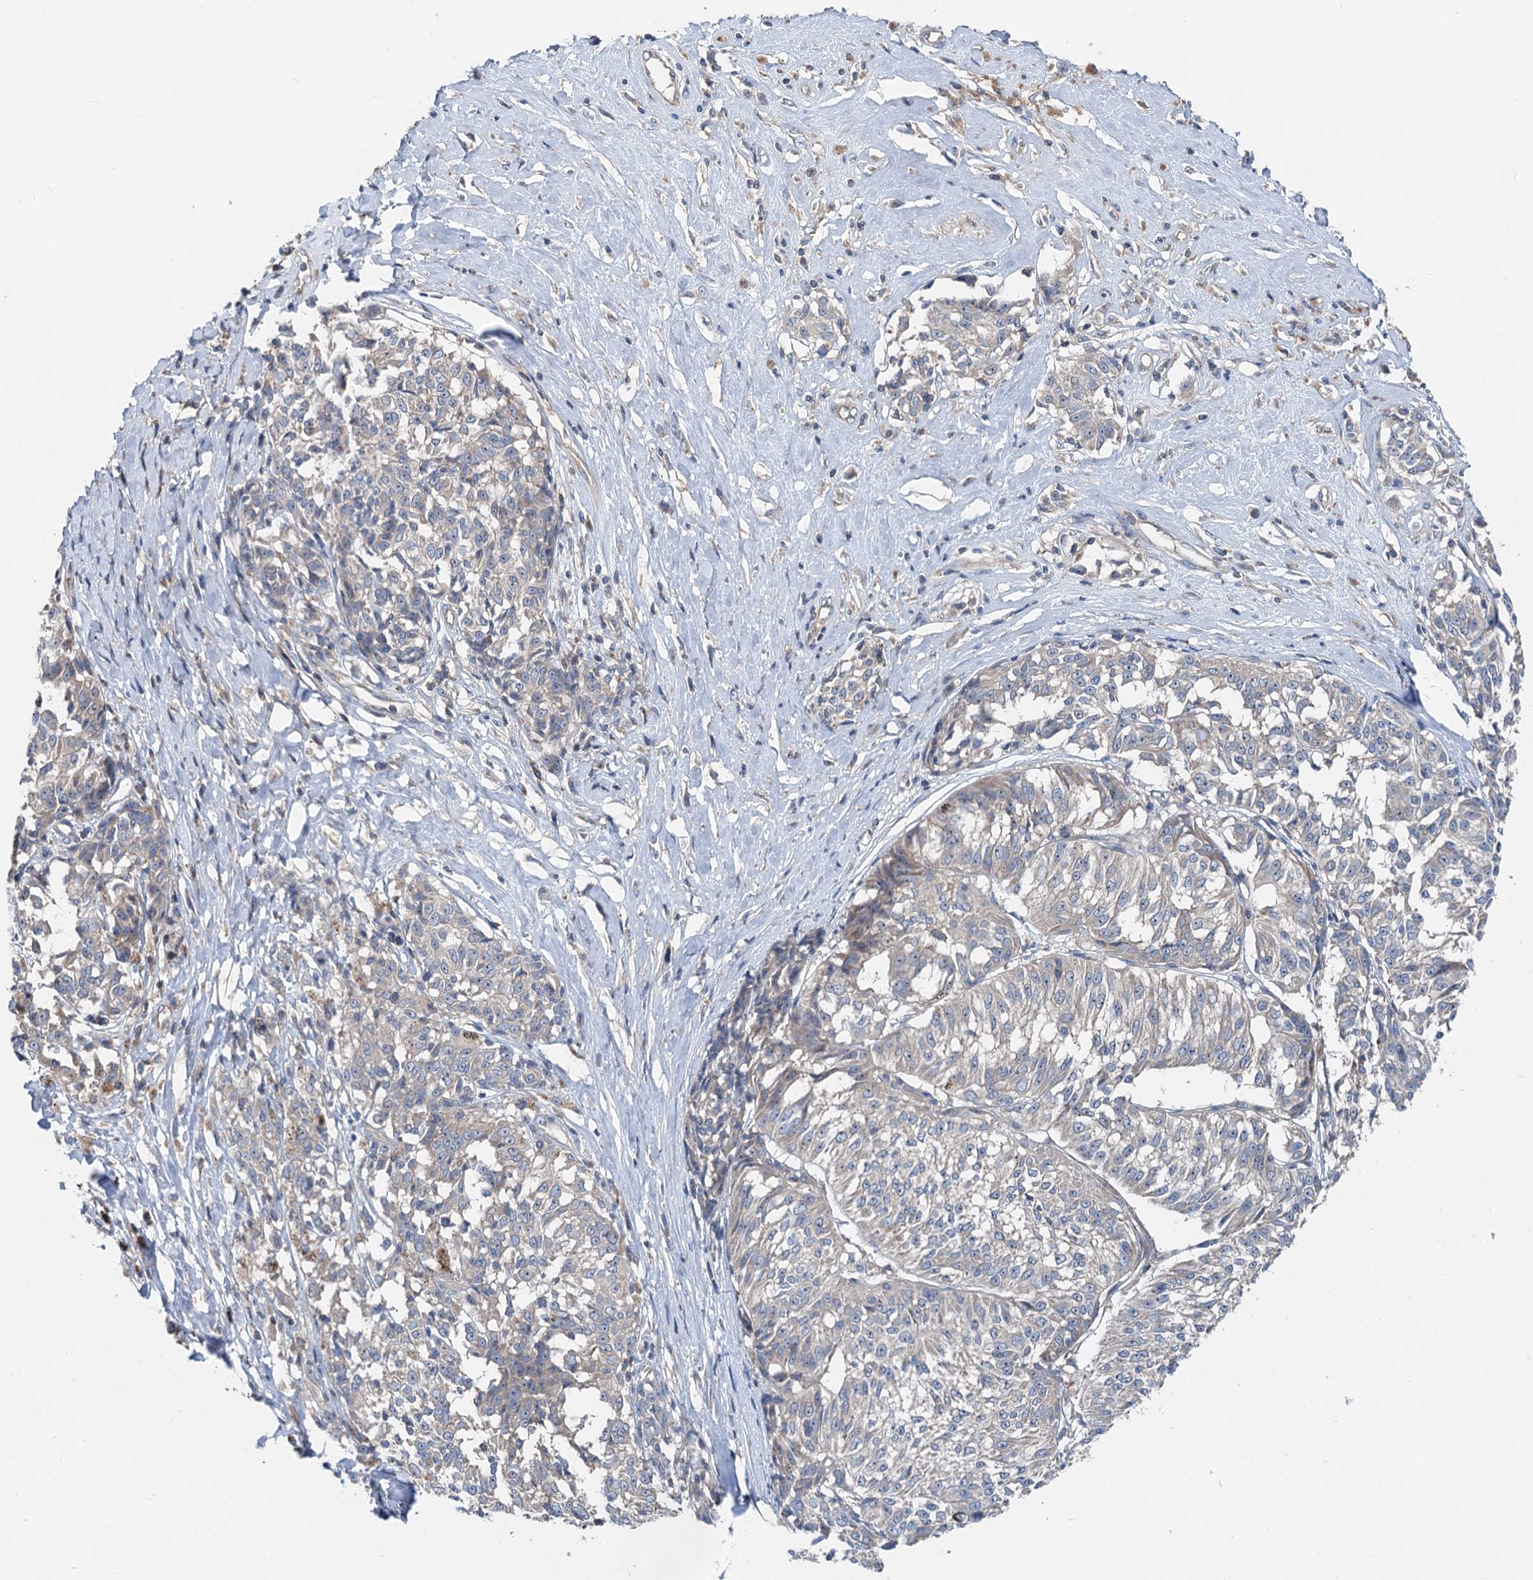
{"staining": {"intensity": "negative", "quantity": "none", "location": "none"}, "tissue": "melanoma", "cell_type": "Tumor cells", "image_type": "cancer", "snomed": [{"axis": "morphology", "description": "Malignant melanoma, NOS"}, {"axis": "topography", "description": "Skin"}], "caption": "A high-resolution histopathology image shows IHC staining of malignant melanoma, which displays no significant expression in tumor cells.", "gene": "ANKRD26", "patient": {"sex": "female", "age": 72}}